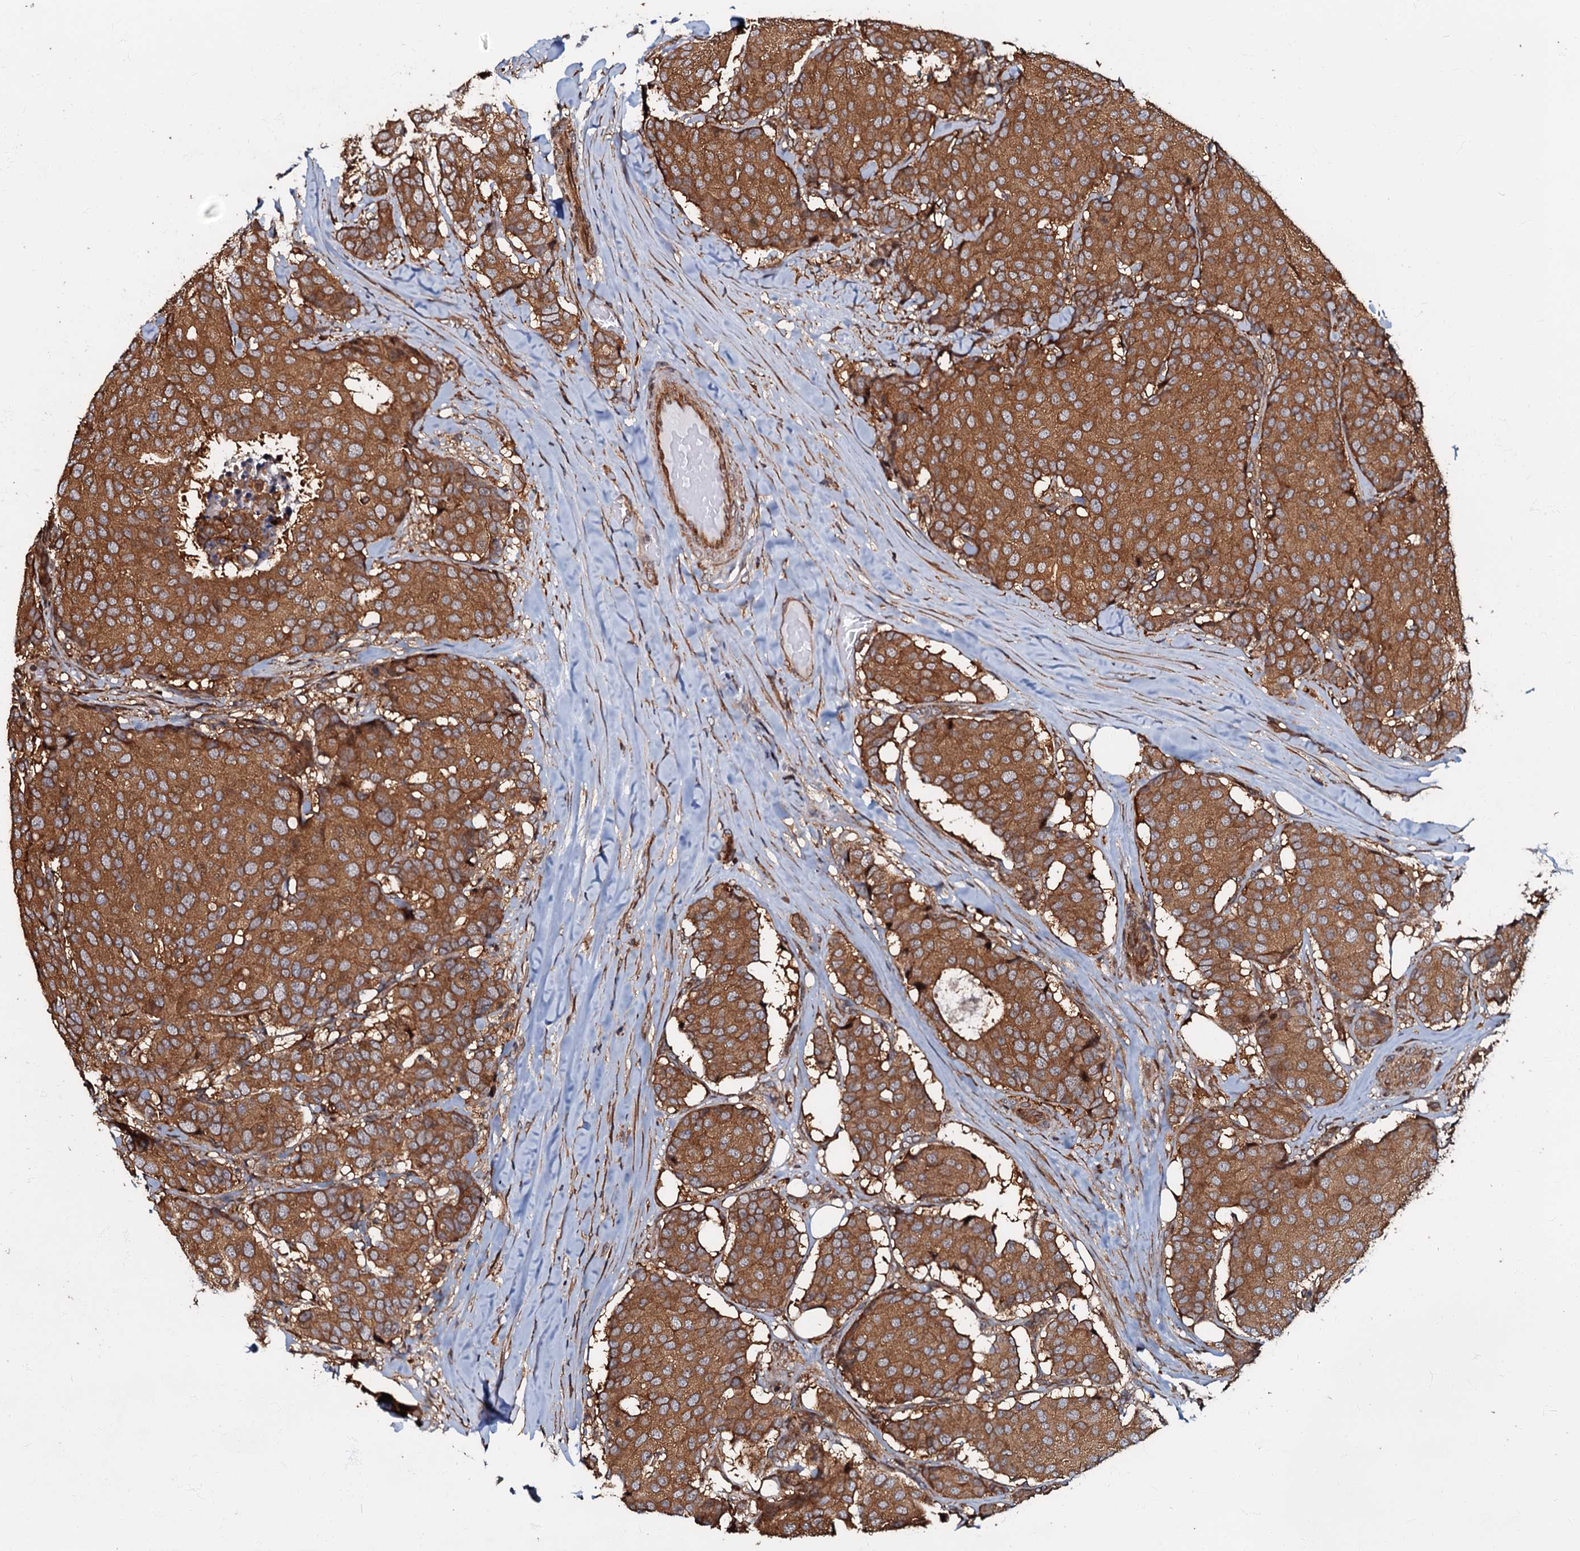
{"staining": {"intensity": "moderate", "quantity": ">75%", "location": "cytoplasmic/membranous"}, "tissue": "breast cancer", "cell_type": "Tumor cells", "image_type": "cancer", "snomed": [{"axis": "morphology", "description": "Duct carcinoma"}, {"axis": "topography", "description": "Breast"}], "caption": "Protein expression analysis of breast cancer (infiltrating ductal carcinoma) demonstrates moderate cytoplasmic/membranous positivity in about >75% of tumor cells. Nuclei are stained in blue.", "gene": "OSBP", "patient": {"sex": "female", "age": 75}}